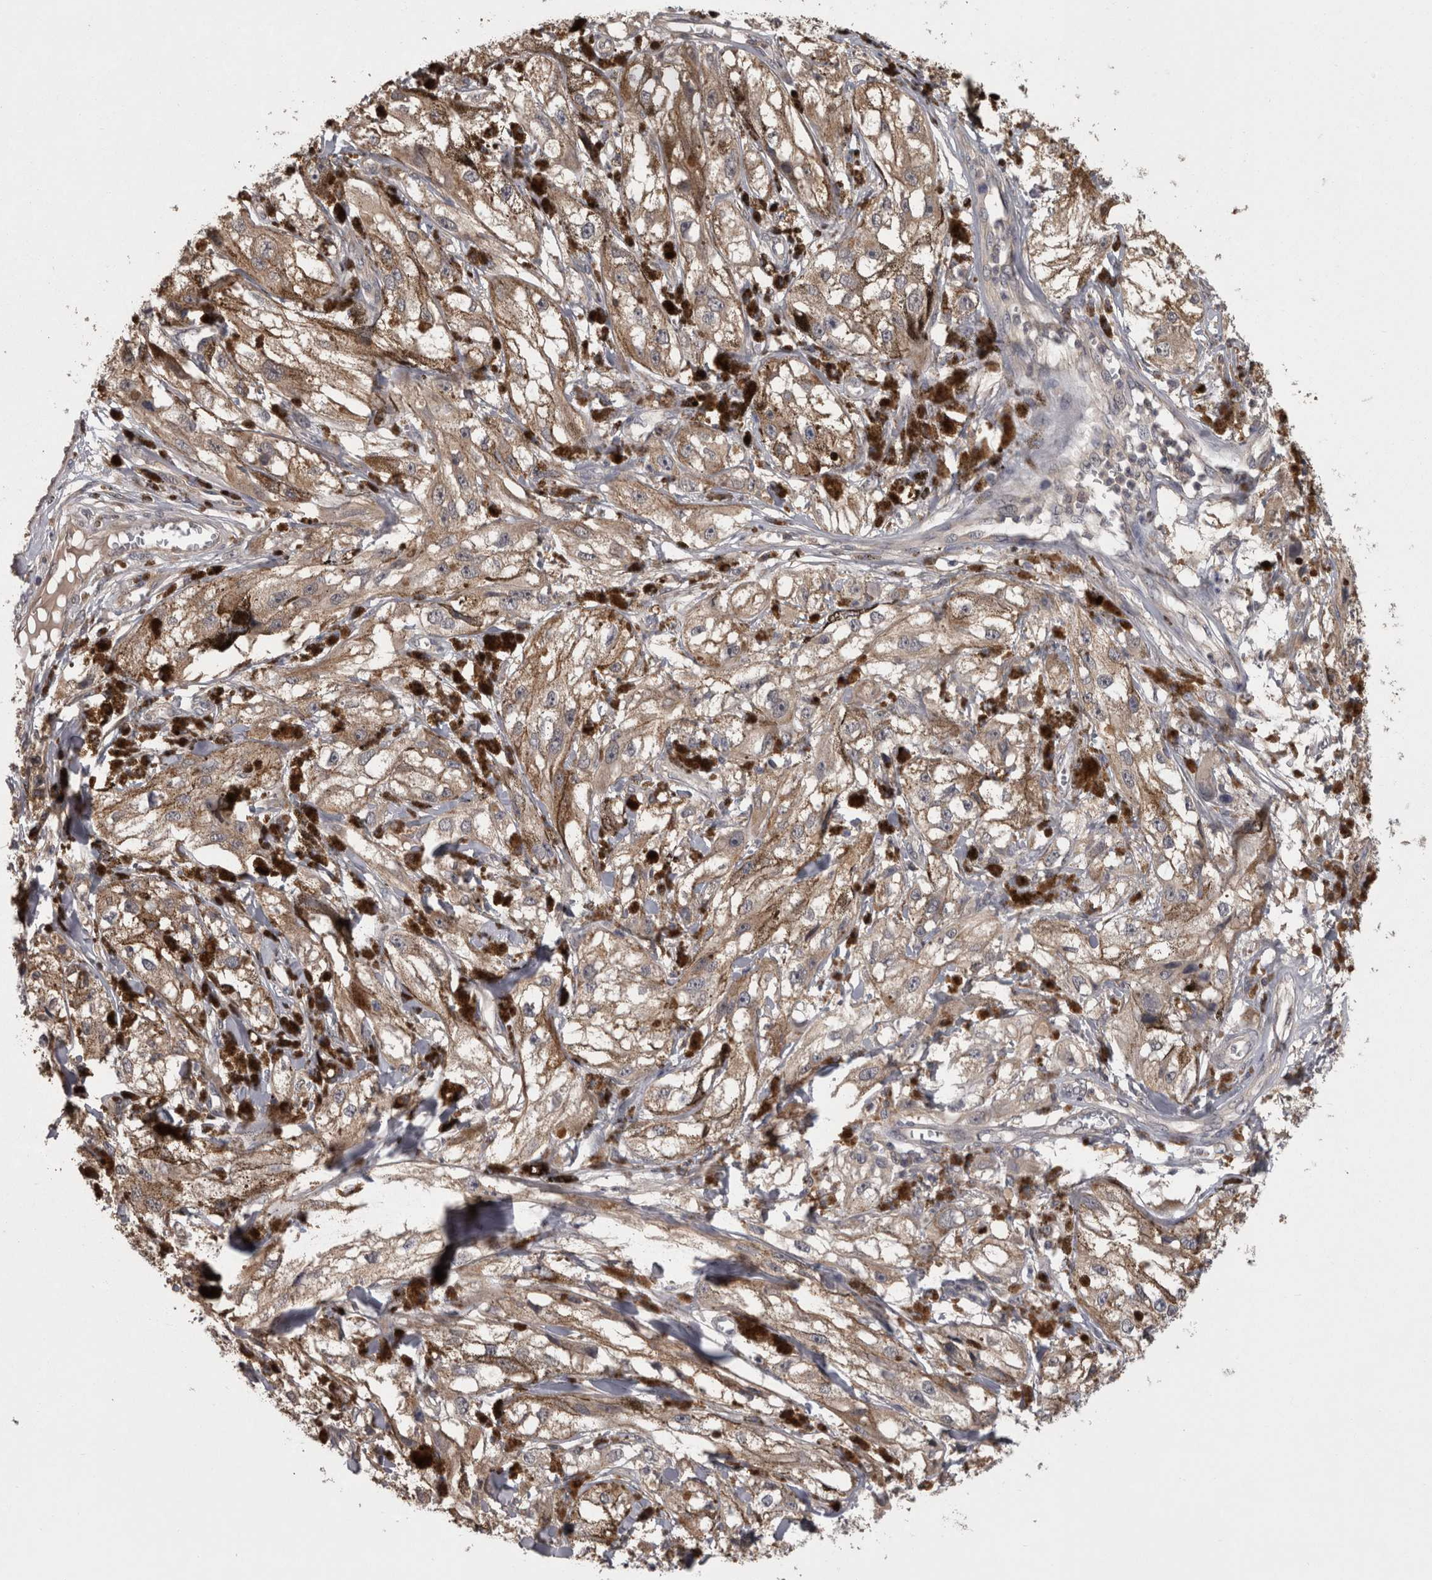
{"staining": {"intensity": "weak", "quantity": ">75%", "location": "cytoplasmic/membranous"}, "tissue": "melanoma", "cell_type": "Tumor cells", "image_type": "cancer", "snomed": [{"axis": "morphology", "description": "Malignant melanoma, NOS"}, {"axis": "topography", "description": "Skin"}], "caption": "Immunohistochemical staining of human malignant melanoma displays low levels of weak cytoplasmic/membranous protein expression in approximately >75% of tumor cells. (DAB (3,3'-diaminobenzidine) IHC with brightfield microscopy, high magnification).", "gene": "APRT", "patient": {"sex": "male", "age": 88}}